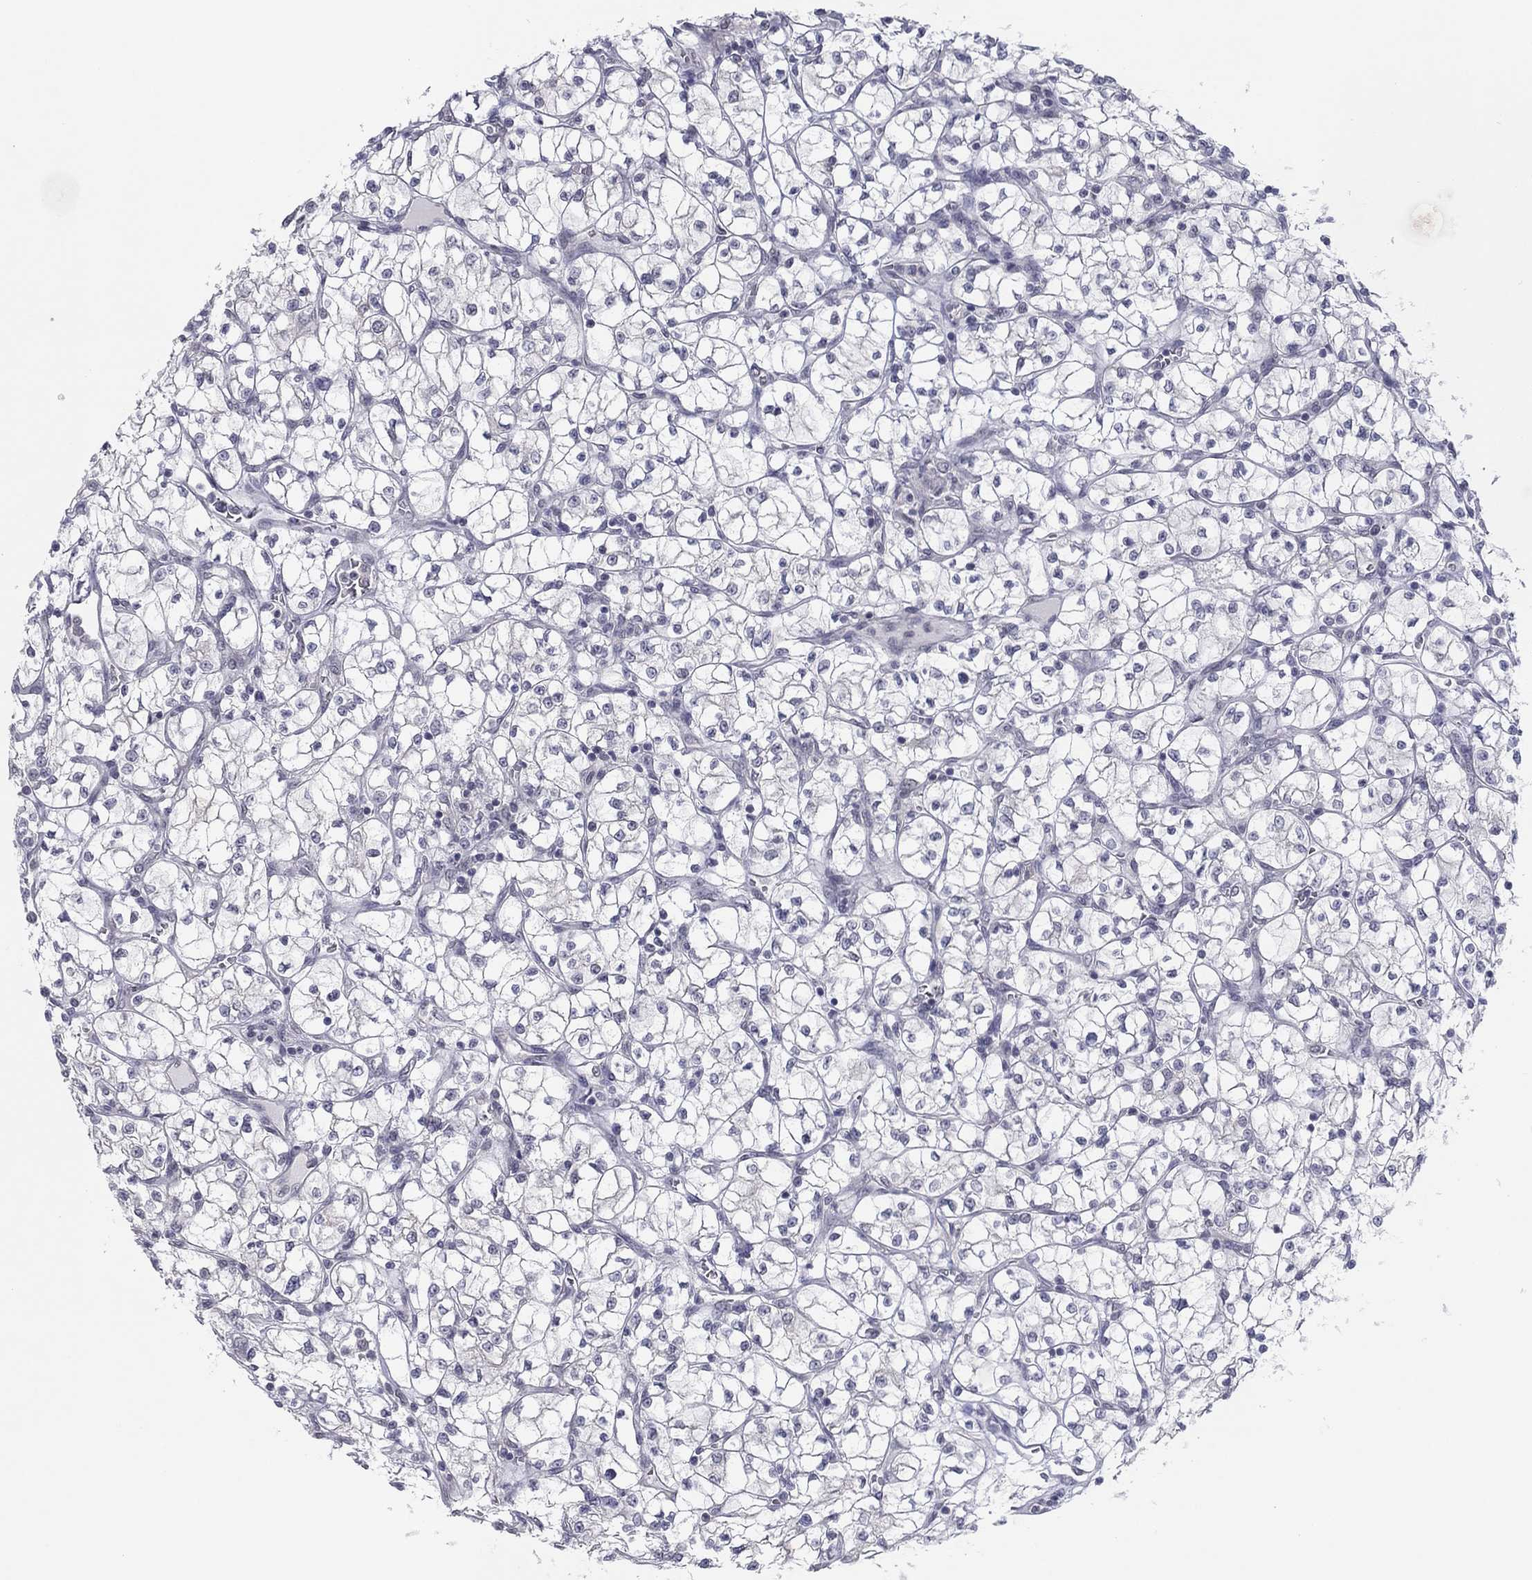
{"staining": {"intensity": "negative", "quantity": "none", "location": "none"}, "tissue": "renal cancer", "cell_type": "Tumor cells", "image_type": "cancer", "snomed": [{"axis": "morphology", "description": "Adenocarcinoma, NOS"}, {"axis": "topography", "description": "Kidney"}], "caption": "IHC of human adenocarcinoma (renal) exhibits no staining in tumor cells. Nuclei are stained in blue.", "gene": "SLC22A2", "patient": {"sex": "female", "age": 64}}